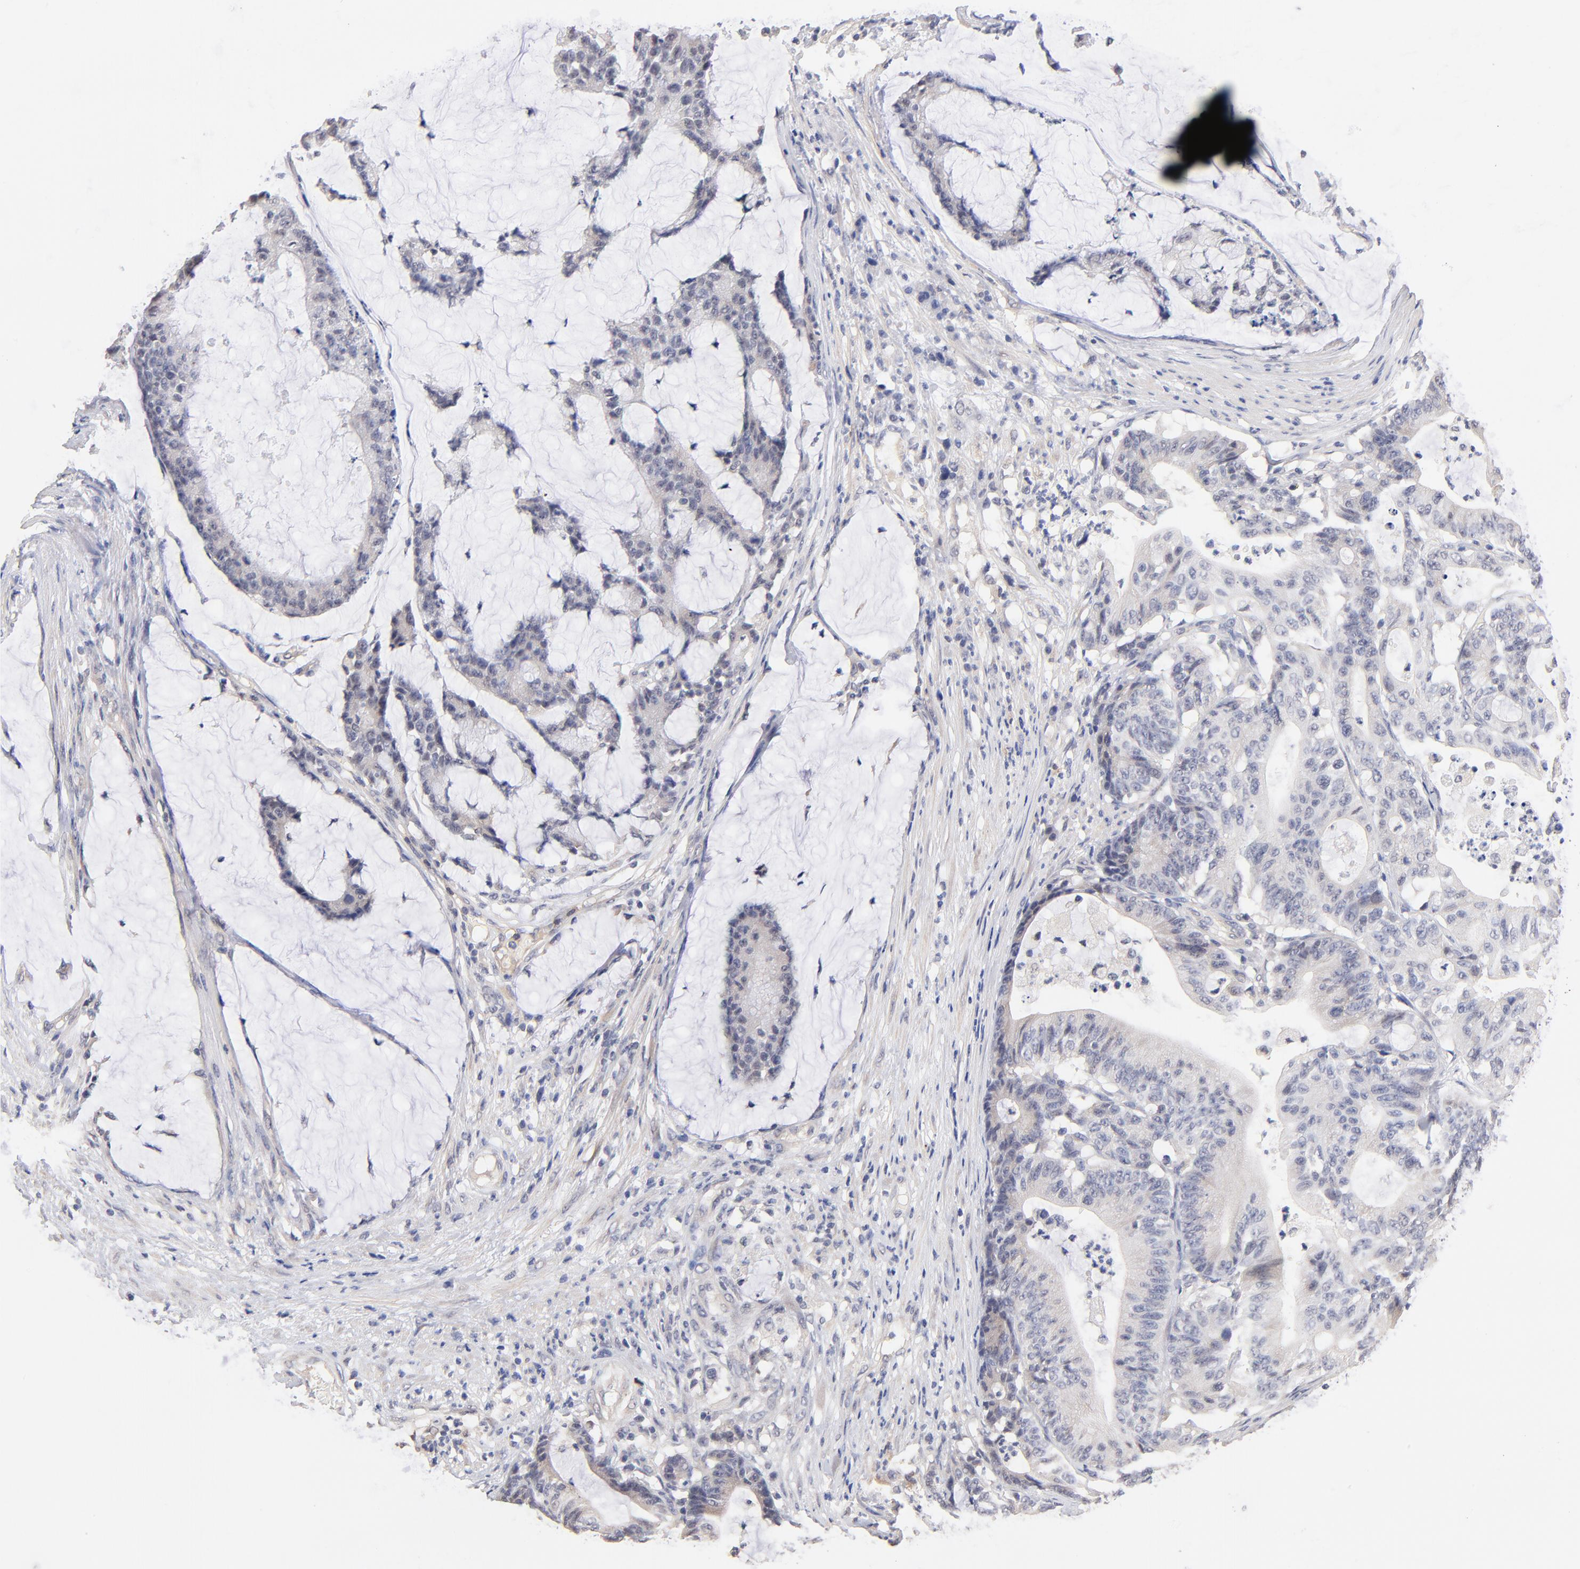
{"staining": {"intensity": "negative", "quantity": "none", "location": "none"}, "tissue": "colorectal cancer", "cell_type": "Tumor cells", "image_type": "cancer", "snomed": [{"axis": "morphology", "description": "Adenocarcinoma, NOS"}, {"axis": "topography", "description": "Colon"}], "caption": "This is an immunohistochemistry (IHC) micrograph of colorectal adenocarcinoma. There is no staining in tumor cells.", "gene": "RIBC2", "patient": {"sex": "female", "age": 84}}